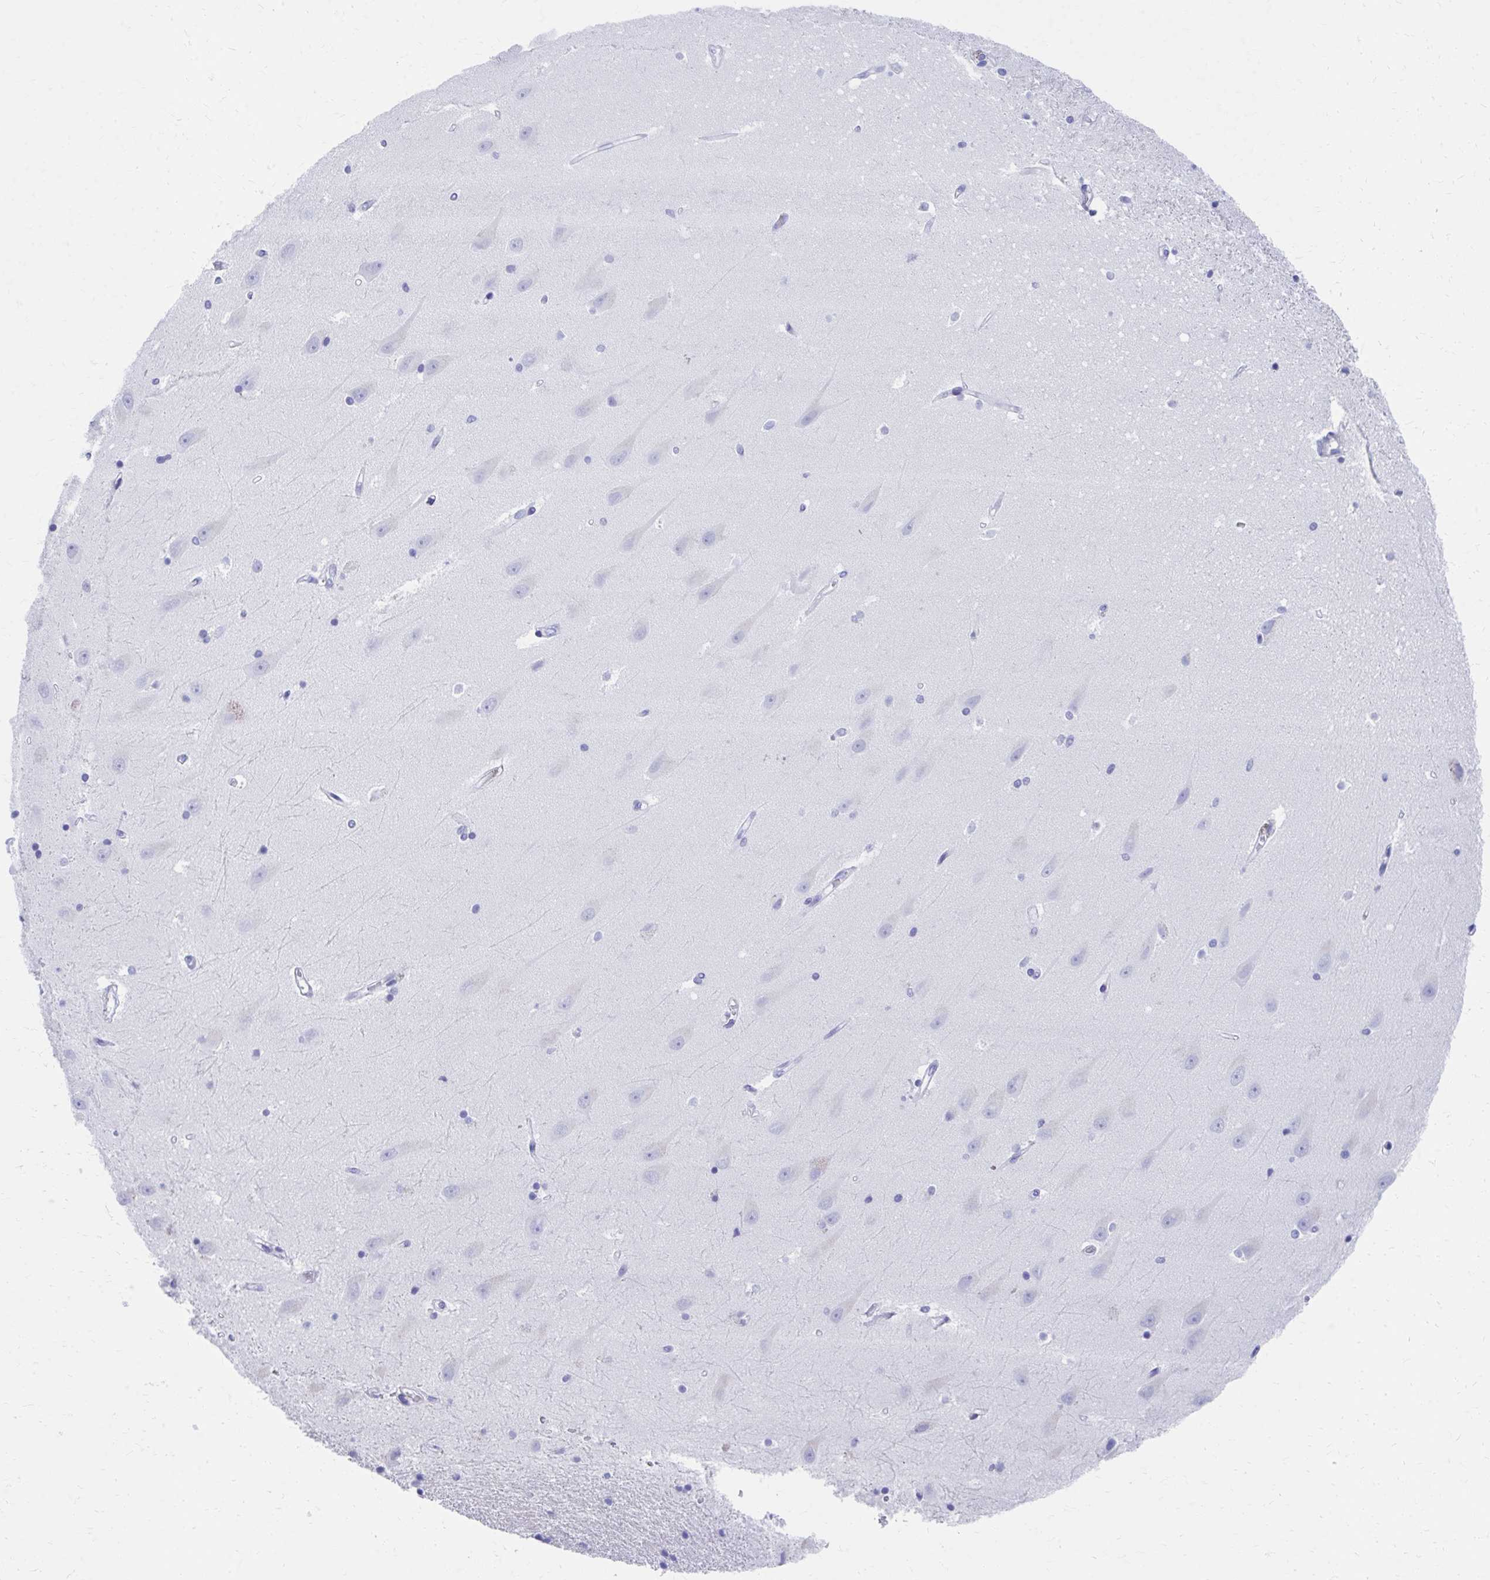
{"staining": {"intensity": "negative", "quantity": "none", "location": "none"}, "tissue": "hippocampus", "cell_type": "Glial cells", "image_type": "normal", "snomed": [{"axis": "morphology", "description": "Normal tissue, NOS"}, {"axis": "topography", "description": "Hippocampus"}], "caption": "Photomicrograph shows no protein staining in glial cells of unremarkable hippocampus. (Stains: DAB (3,3'-diaminobenzidine) IHC with hematoxylin counter stain, Microscopy: brightfield microscopy at high magnification).", "gene": "RUNX3", "patient": {"sex": "male", "age": 63}}